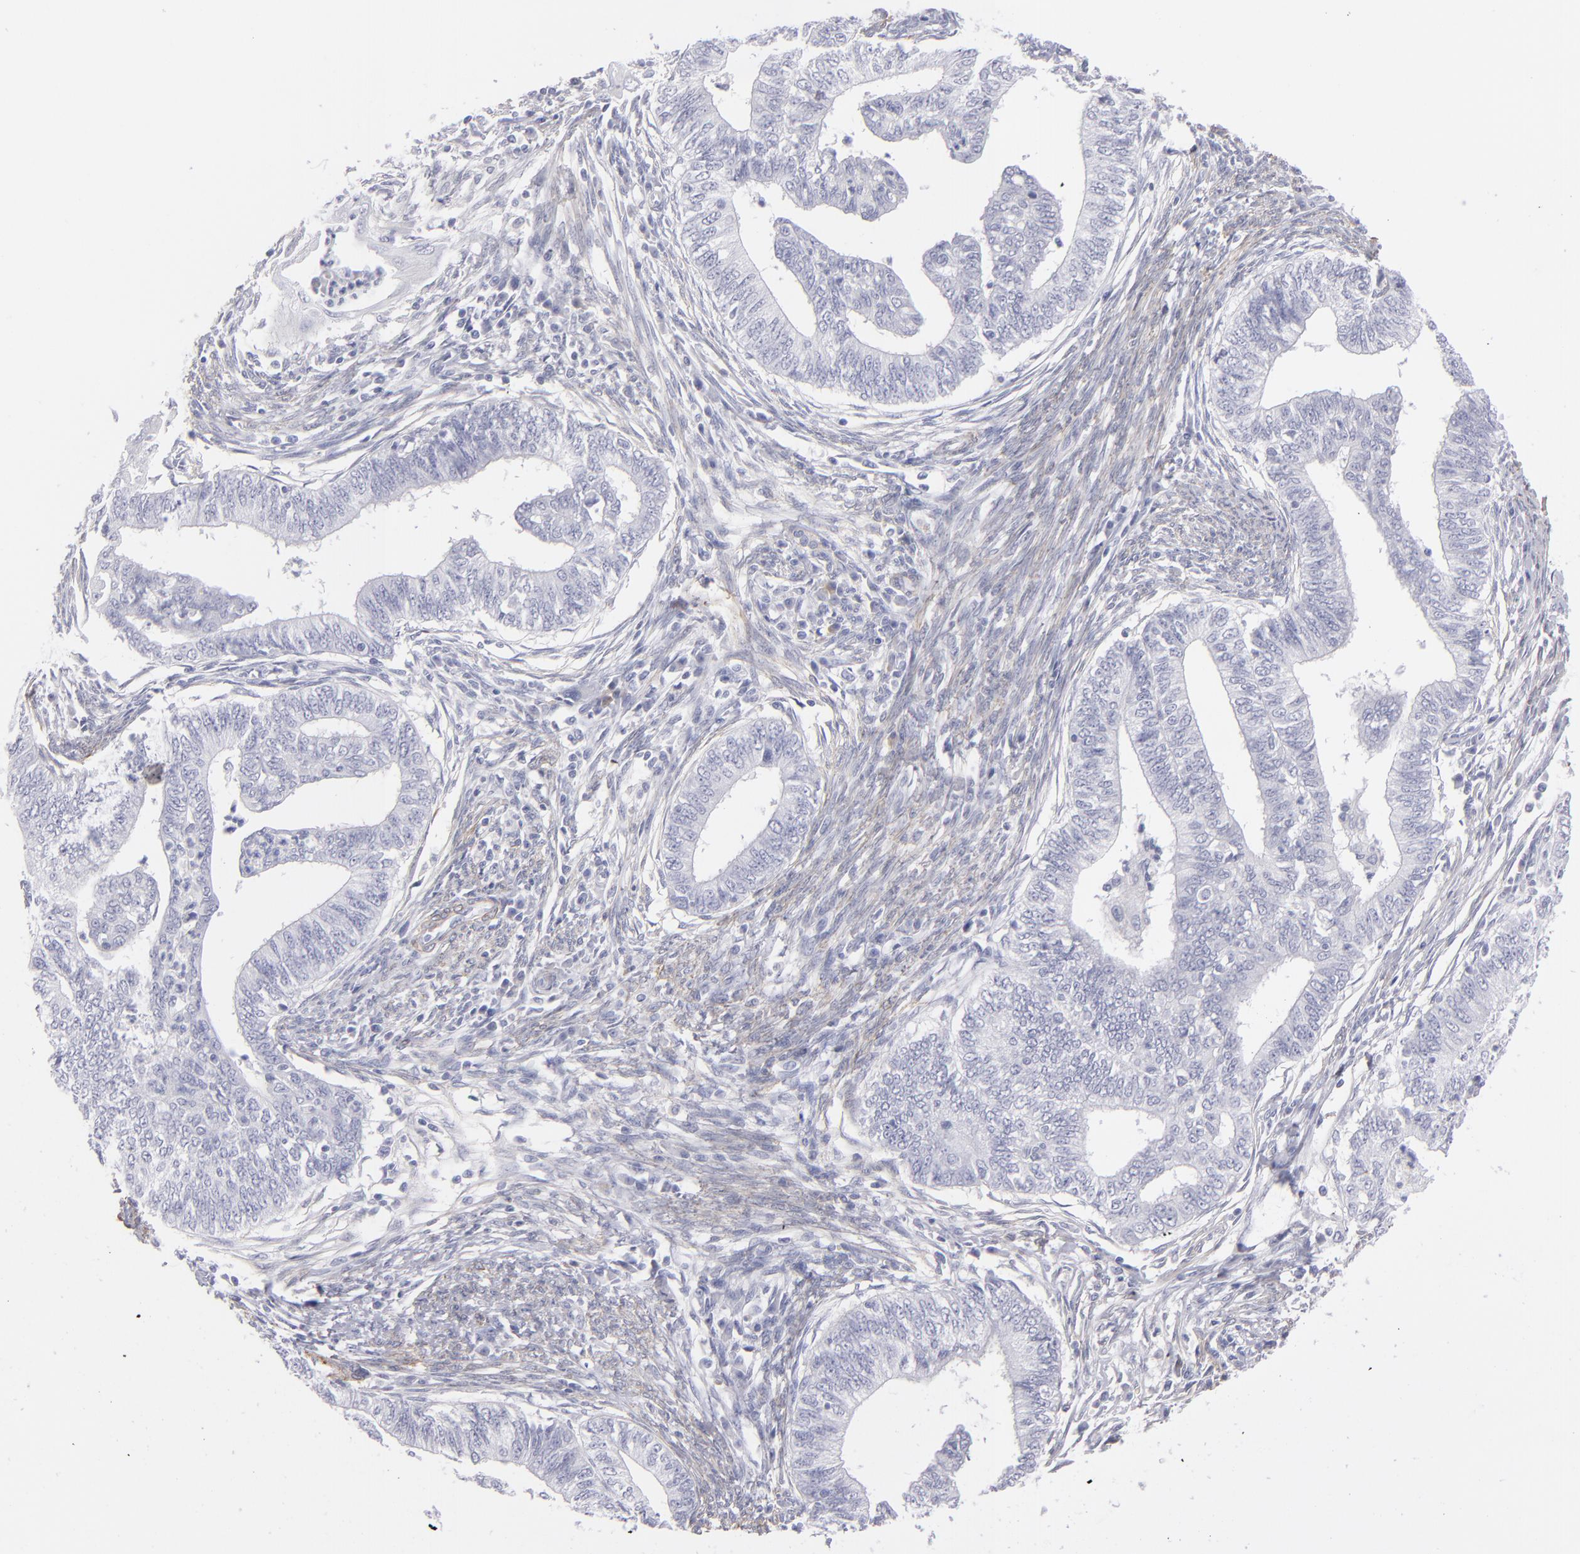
{"staining": {"intensity": "negative", "quantity": "none", "location": "none"}, "tissue": "endometrial cancer", "cell_type": "Tumor cells", "image_type": "cancer", "snomed": [{"axis": "morphology", "description": "Adenocarcinoma, NOS"}, {"axis": "topography", "description": "Endometrium"}], "caption": "This is an immunohistochemistry histopathology image of human endometrial cancer (adenocarcinoma). There is no positivity in tumor cells.", "gene": "MYH11", "patient": {"sex": "female", "age": 66}}